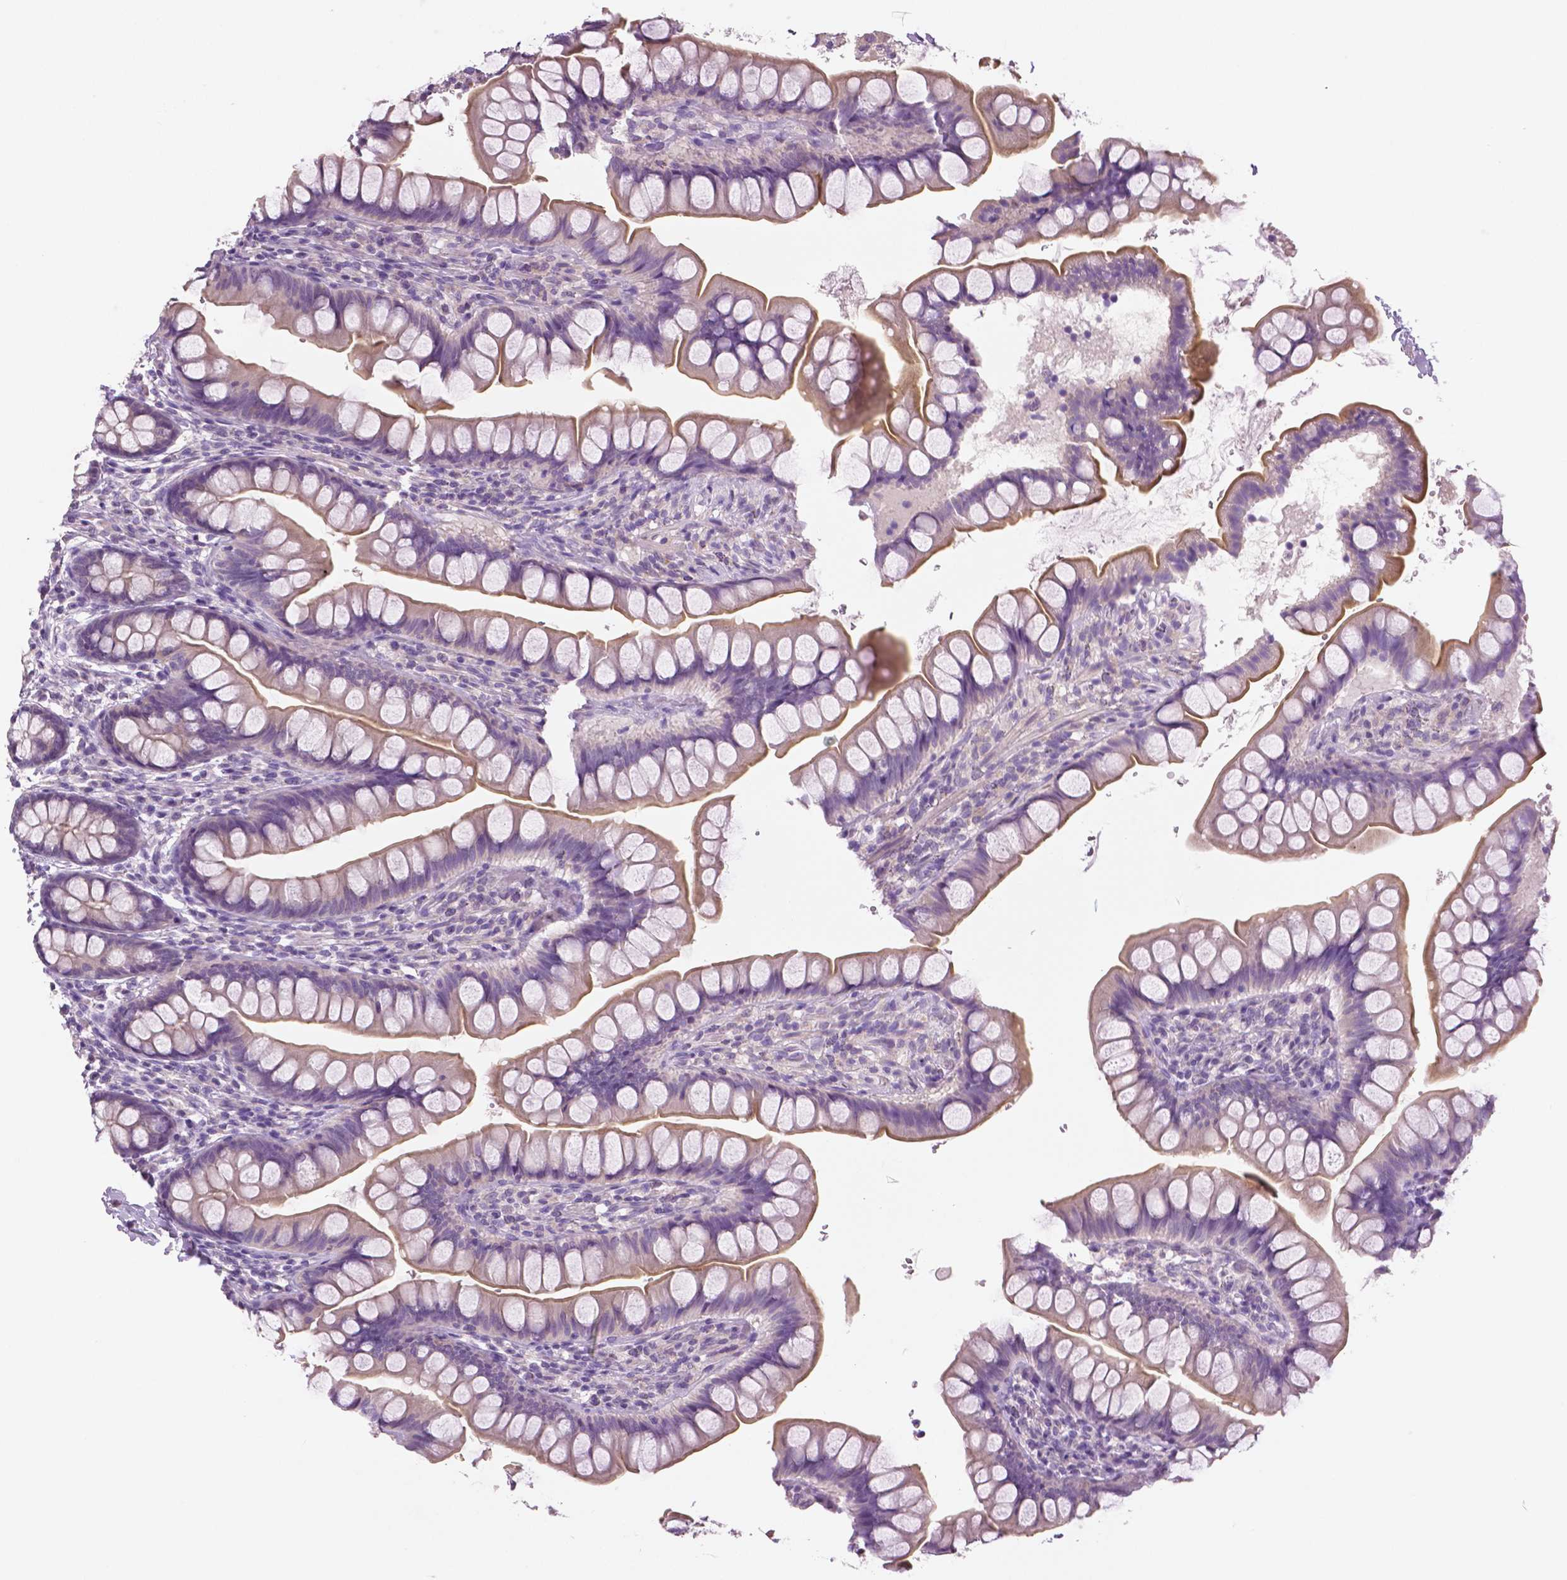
{"staining": {"intensity": "moderate", "quantity": "25%-75%", "location": "cytoplasmic/membranous"}, "tissue": "small intestine", "cell_type": "Glandular cells", "image_type": "normal", "snomed": [{"axis": "morphology", "description": "Normal tissue, NOS"}, {"axis": "topography", "description": "Small intestine"}], "caption": "Small intestine stained with DAB (3,3'-diaminobenzidine) IHC shows medium levels of moderate cytoplasmic/membranous expression in about 25%-75% of glandular cells. (Stains: DAB (3,3'-diaminobenzidine) in brown, nuclei in blue, Microscopy: brightfield microscopy at high magnification).", "gene": "DNAH12", "patient": {"sex": "male", "age": 70}}